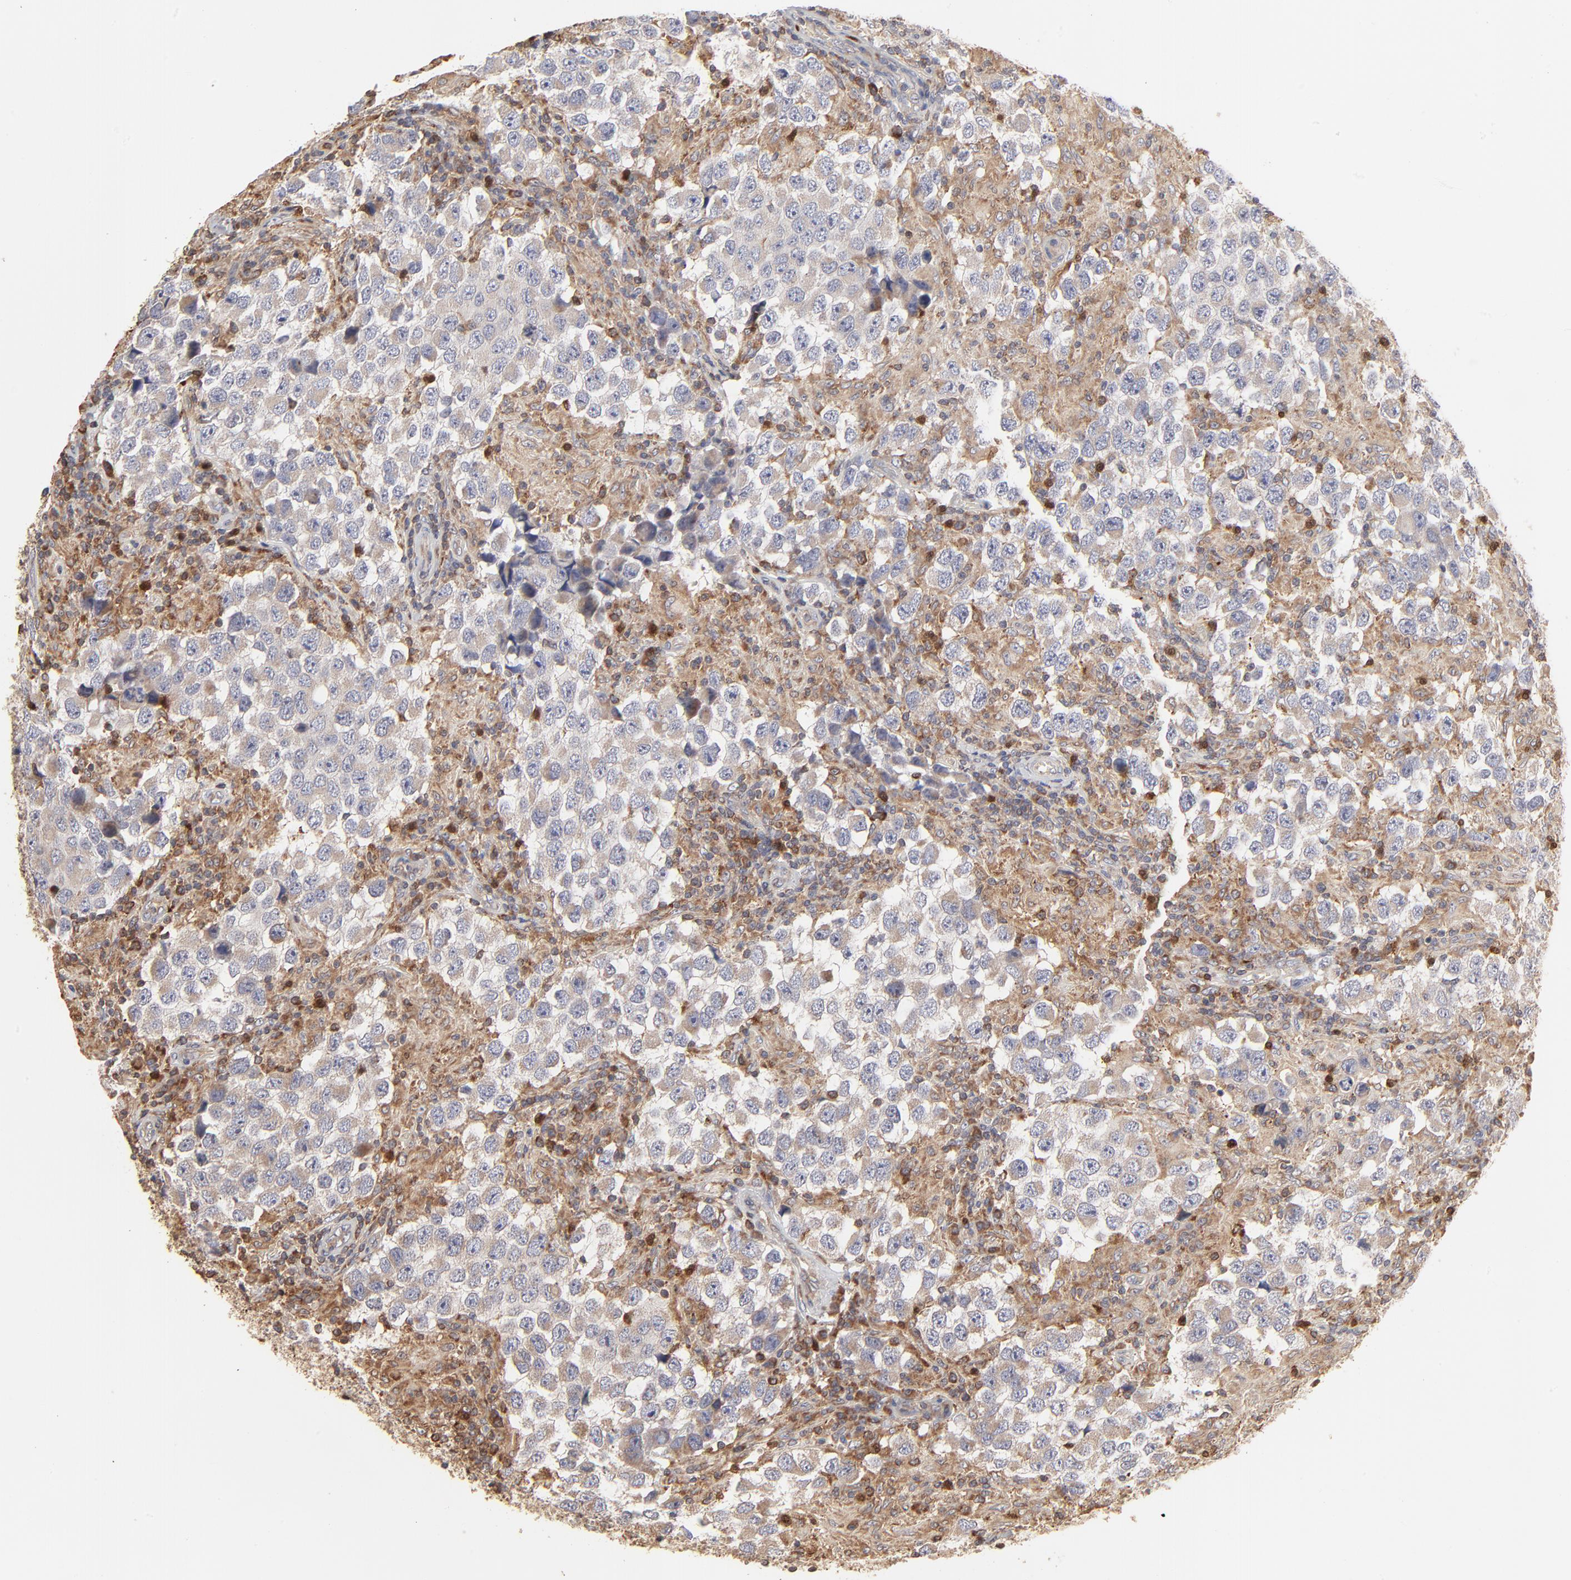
{"staining": {"intensity": "weak", "quantity": ">75%", "location": "cytoplasmic/membranous"}, "tissue": "testis cancer", "cell_type": "Tumor cells", "image_type": "cancer", "snomed": [{"axis": "morphology", "description": "Carcinoma, Embryonal, NOS"}, {"axis": "topography", "description": "Testis"}], "caption": "Protein analysis of testis cancer (embryonal carcinoma) tissue exhibits weak cytoplasmic/membranous expression in approximately >75% of tumor cells. Immunohistochemistry (ihc) stains the protein in brown and the nuclei are stained blue.", "gene": "RNF213", "patient": {"sex": "male", "age": 21}}